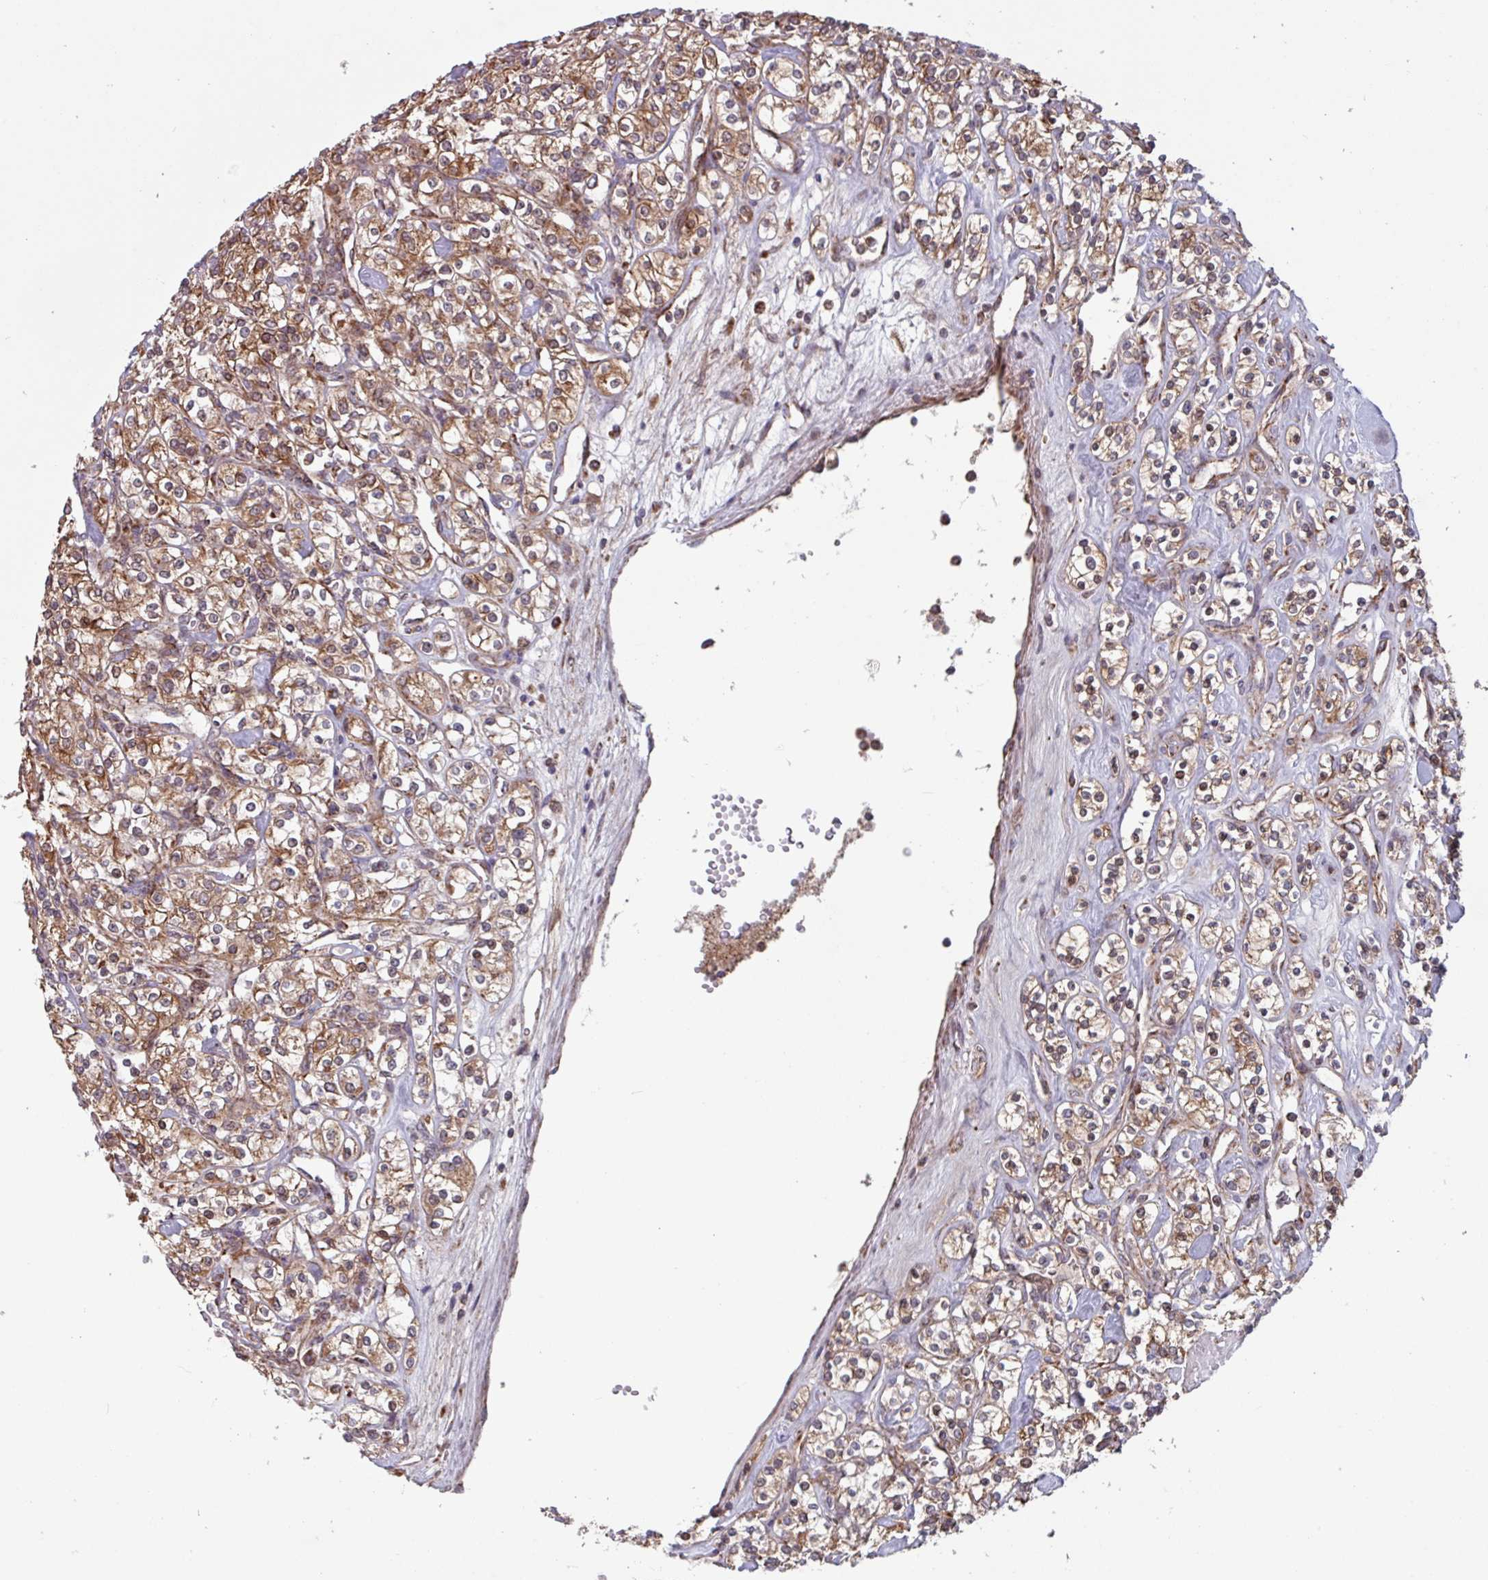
{"staining": {"intensity": "moderate", "quantity": ">75%", "location": "cytoplasmic/membranous"}, "tissue": "renal cancer", "cell_type": "Tumor cells", "image_type": "cancer", "snomed": [{"axis": "morphology", "description": "Adenocarcinoma, NOS"}, {"axis": "topography", "description": "Kidney"}], "caption": "The histopathology image demonstrates immunohistochemical staining of renal cancer. There is moderate cytoplasmic/membranous positivity is identified in approximately >75% of tumor cells.", "gene": "COX7C", "patient": {"sex": "male", "age": 77}}